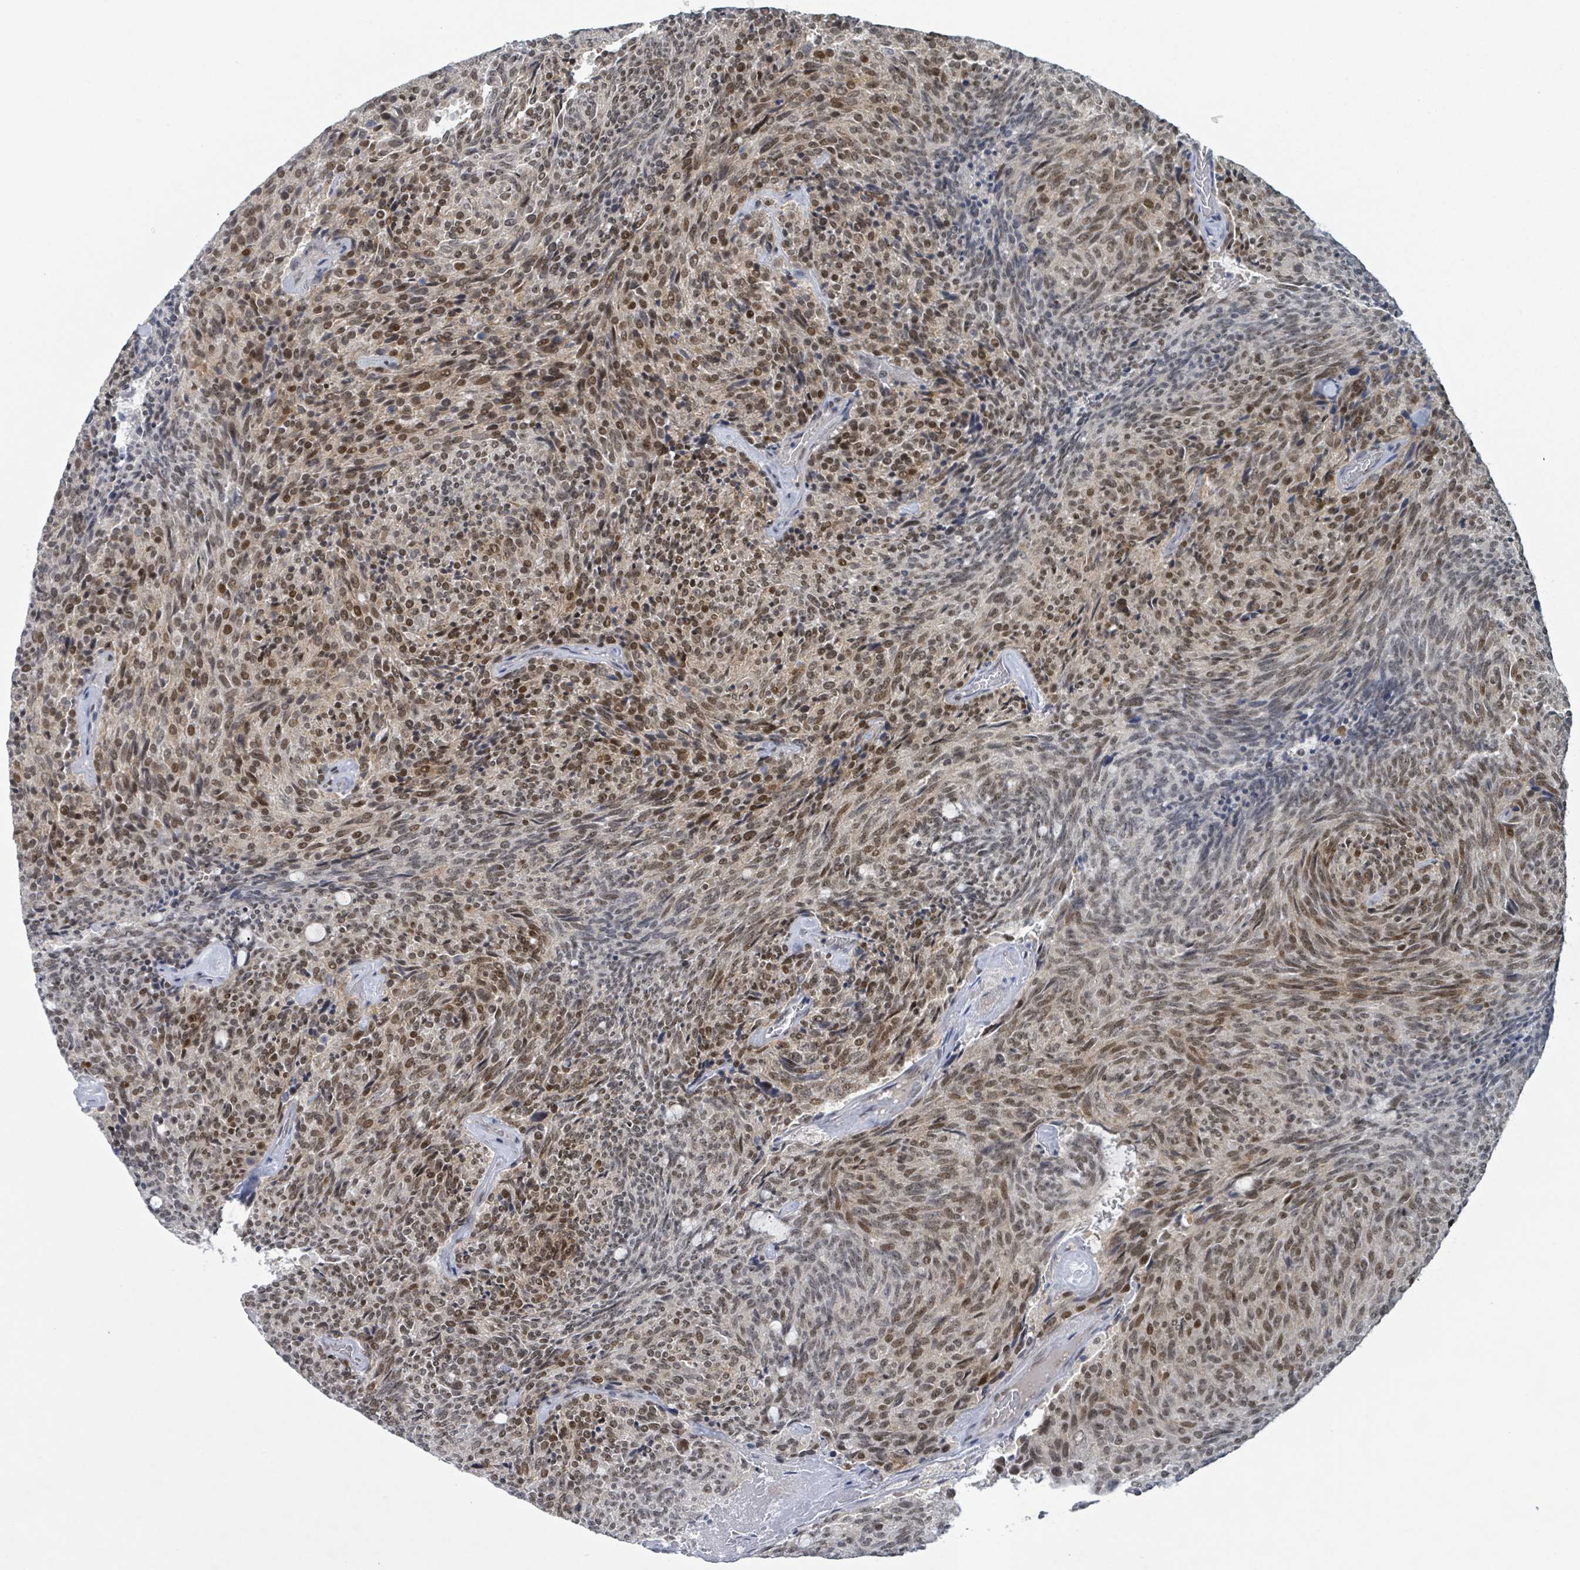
{"staining": {"intensity": "moderate", "quantity": ">75%", "location": "nuclear"}, "tissue": "carcinoid", "cell_type": "Tumor cells", "image_type": "cancer", "snomed": [{"axis": "morphology", "description": "Carcinoid, malignant, NOS"}, {"axis": "topography", "description": "Pancreas"}], "caption": "Protein expression analysis of human malignant carcinoid reveals moderate nuclear staining in about >75% of tumor cells. (DAB IHC with brightfield microscopy, high magnification).", "gene": "BANP", "patient": {"sex": "female", "age": 54}}